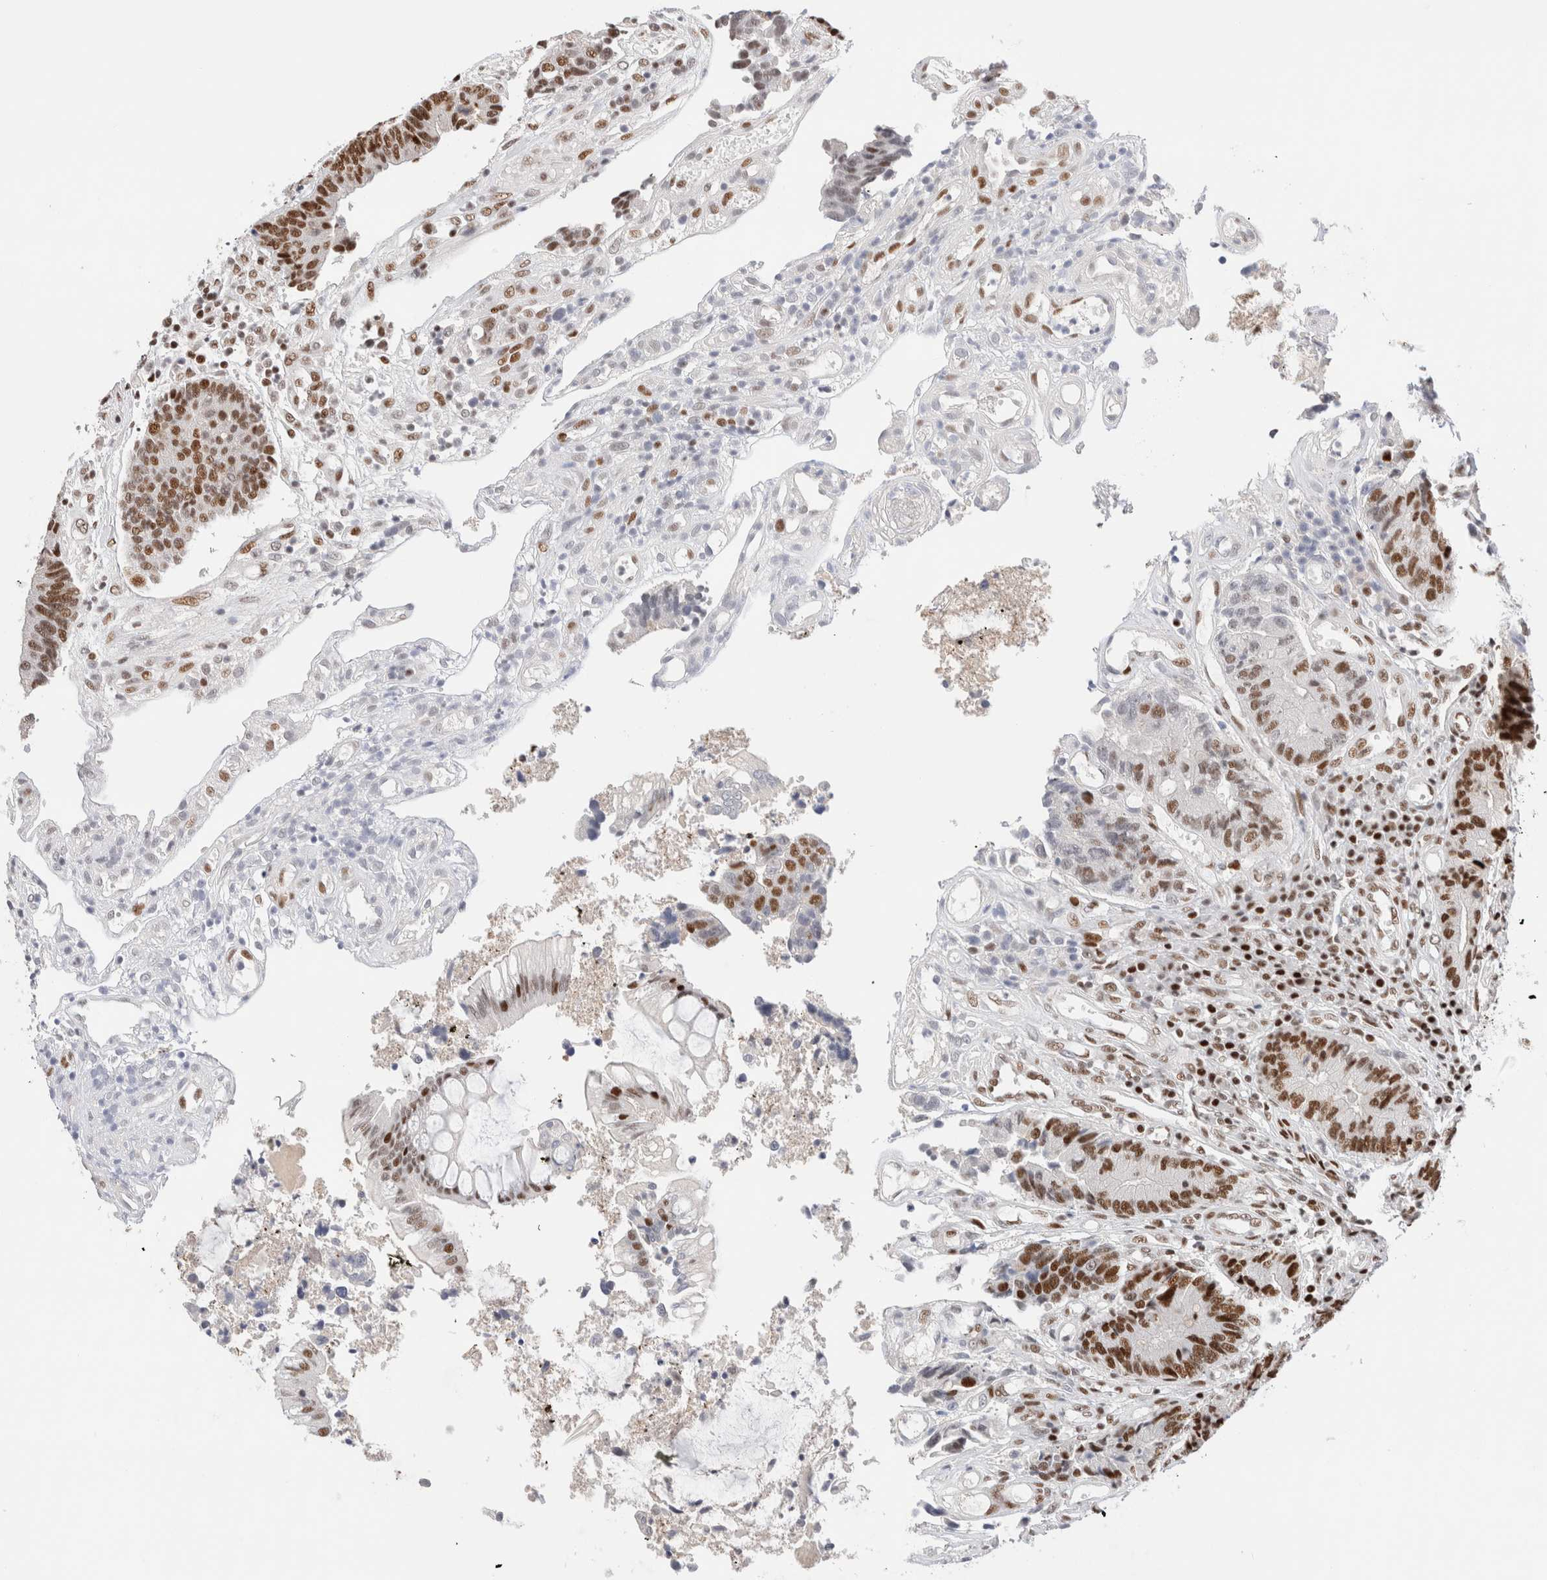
{"staining": {"intensity": "strong", "quantity": ">75%", "location": "nuclear"}, "tissue": "colorectal cancer", "cell_type": "Tumor cells", "image_type": "cancer", "snomed": [{"axis": "morphology", "description": "Adenocarcinoma, NOS"}, {"axis": "topography", "description": "Rectum"}], "caption": "Immunohistochemical staining of human colorectal cancer demonstrates high levels of strong nuclear protein staining in about >75% of tumor cells. (DAB = brown stain, brightfield microscopy at high magnification).", "gene": "ZNF282", "patient": {"sex": "male", "age": 84}}